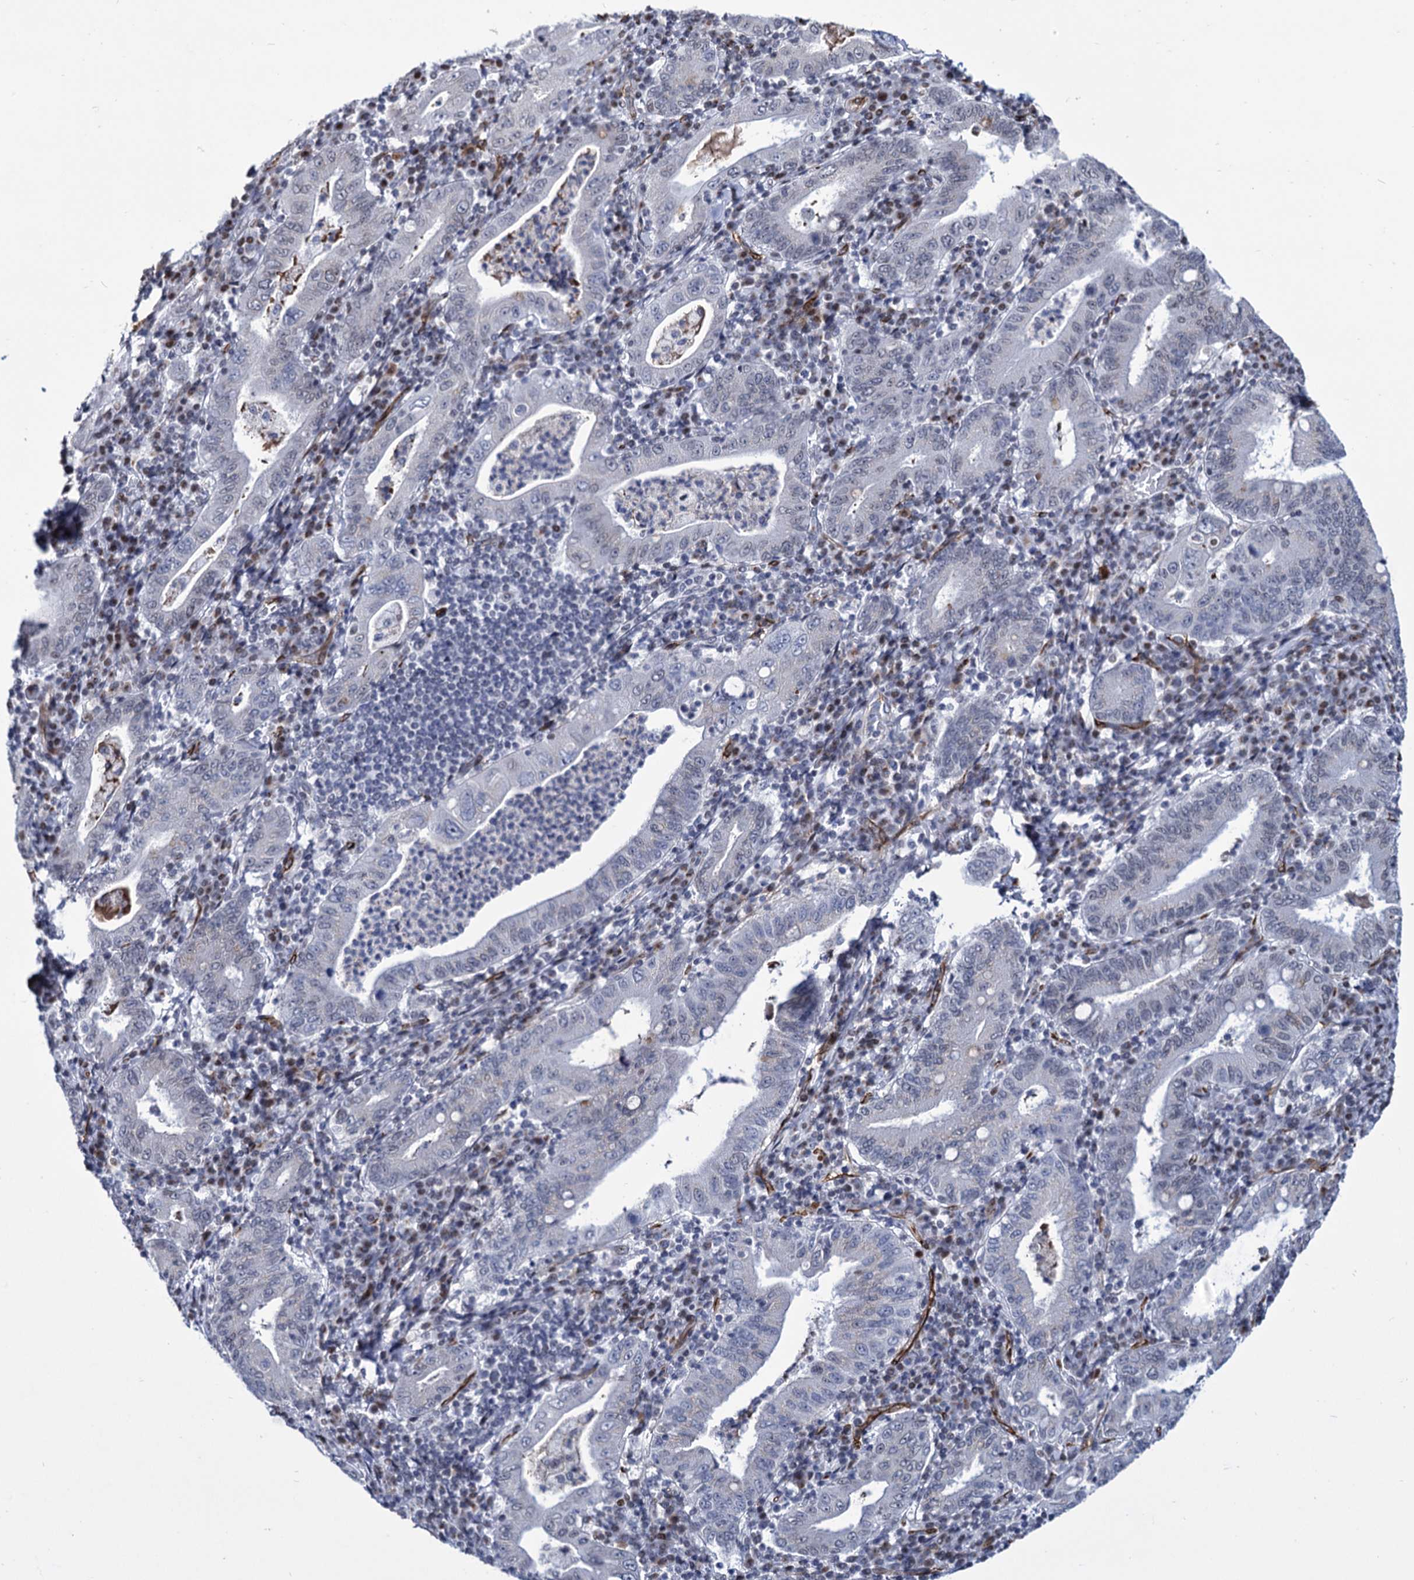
{"staining": {"intensity": "negative", "quantity": "none", "location": "none"}, "tissue": "stomach cancer", "cell_type": "Tumor cells", "image_type": "cancer", "snomed": [{"axis": "morphology", "description": "Normal tissue, NOS"}, {"axis": "morphology", "description": "Adenocarcinoma, NOS"}, {"axis": "topography", "description": "Esophagus"}, {"axis": "topography", "description": "Stomach, upper"}, {"axis": "topography", "description": "Peripheral nerve tissue"}], "caption": "Immunohistochemistry micrograph of human adenocarcinoma (stomach) stained for a protein (brown), which reveals no positivity in tumor cells.", "gene": "ZC3H12C", "patient": {"sex": "male", "age": 62}}